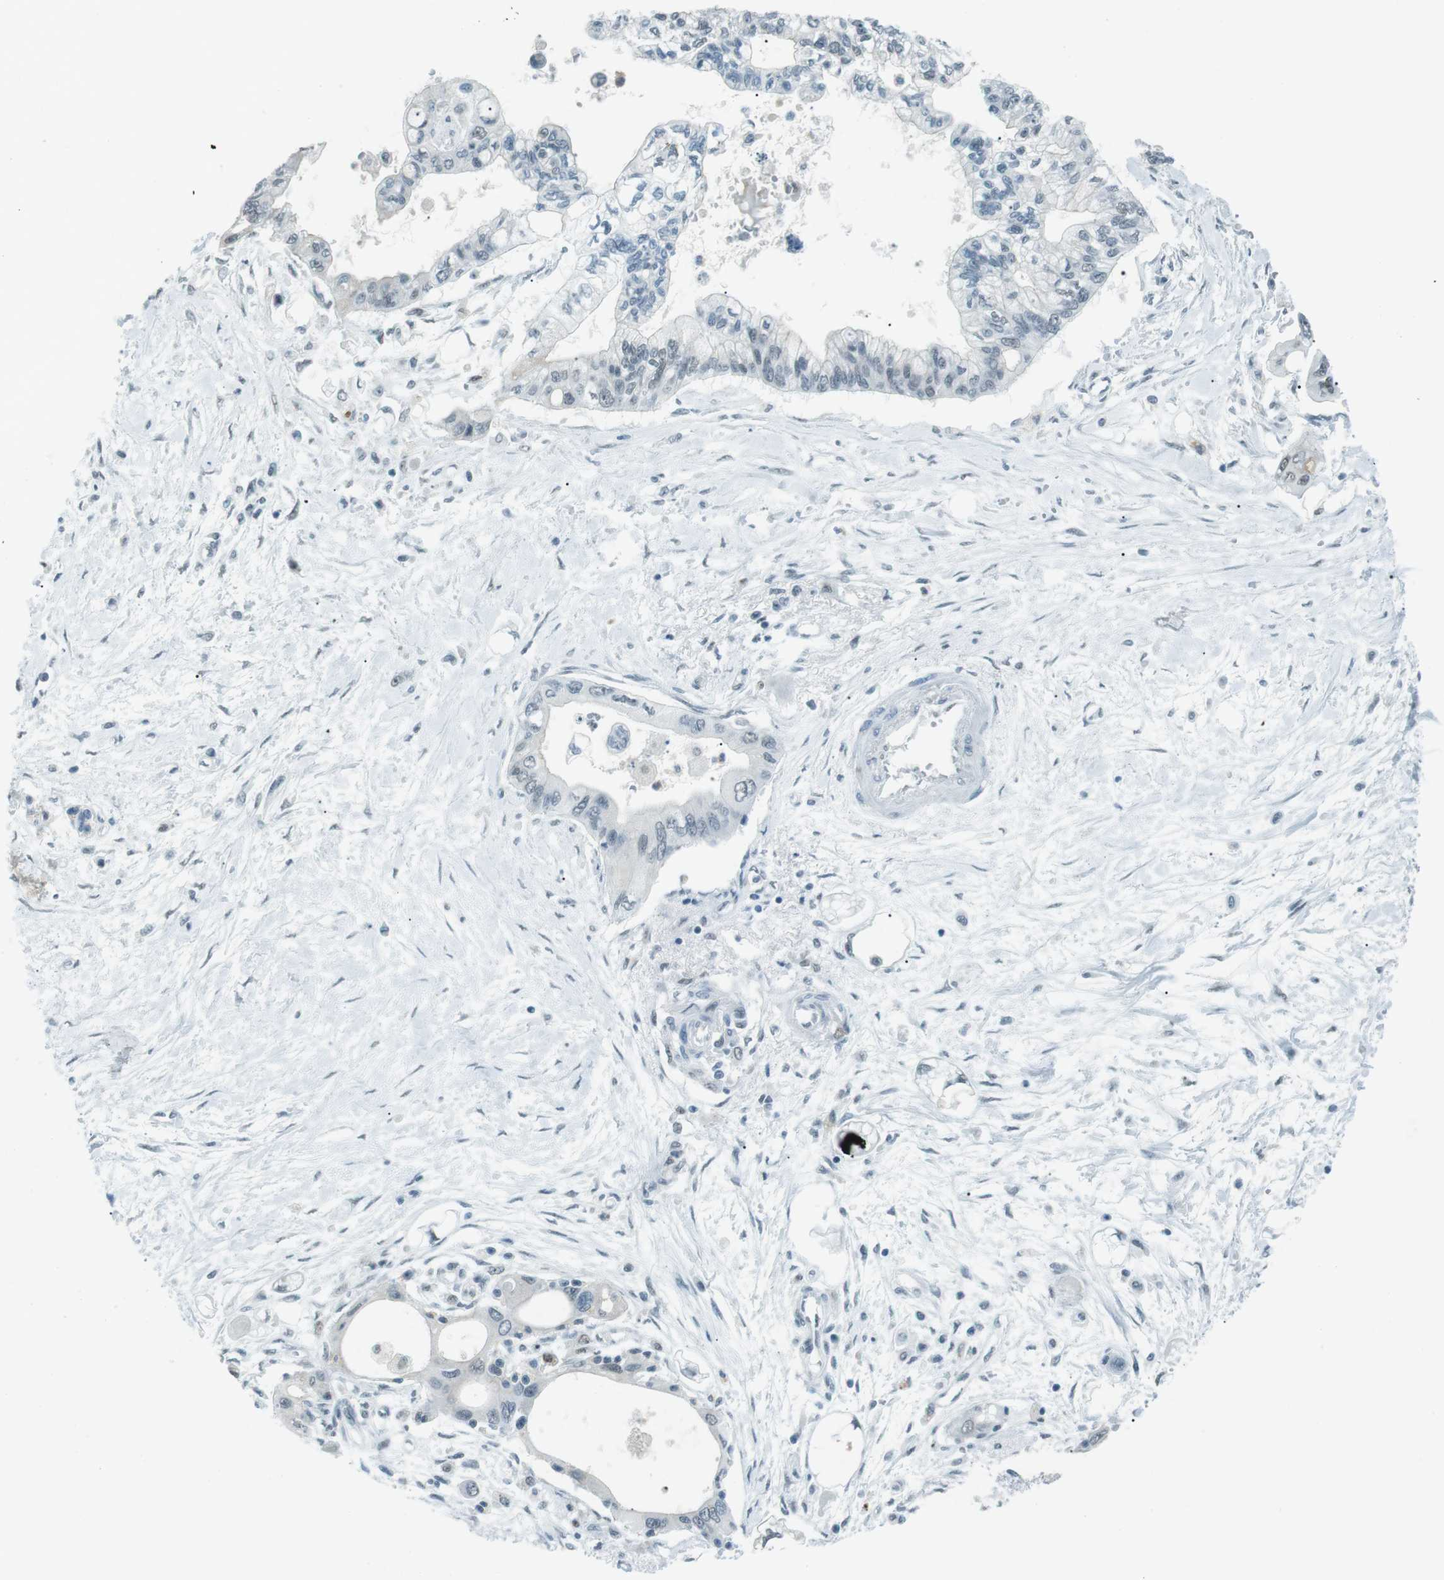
{"staining": {"intensity": "negative", "quantity": "none", "location": "none"}, "tissue": "pancreatic cancer", "cell_type": "Tumor cells", "image_type": "cancer", "snomed": [{"axis": "morphology", "description": "Adenocarcinoma, NOS"}, {"axis": "topography", "description": "Pancreas"}], "caption": "Pancreatic cancer (adenocarcinoma) stained for a protein using immunohistochemistry reveals no positivity tumor cells.", "gene": "PJA1", "patient": {"sex": "female", "age": 77}}